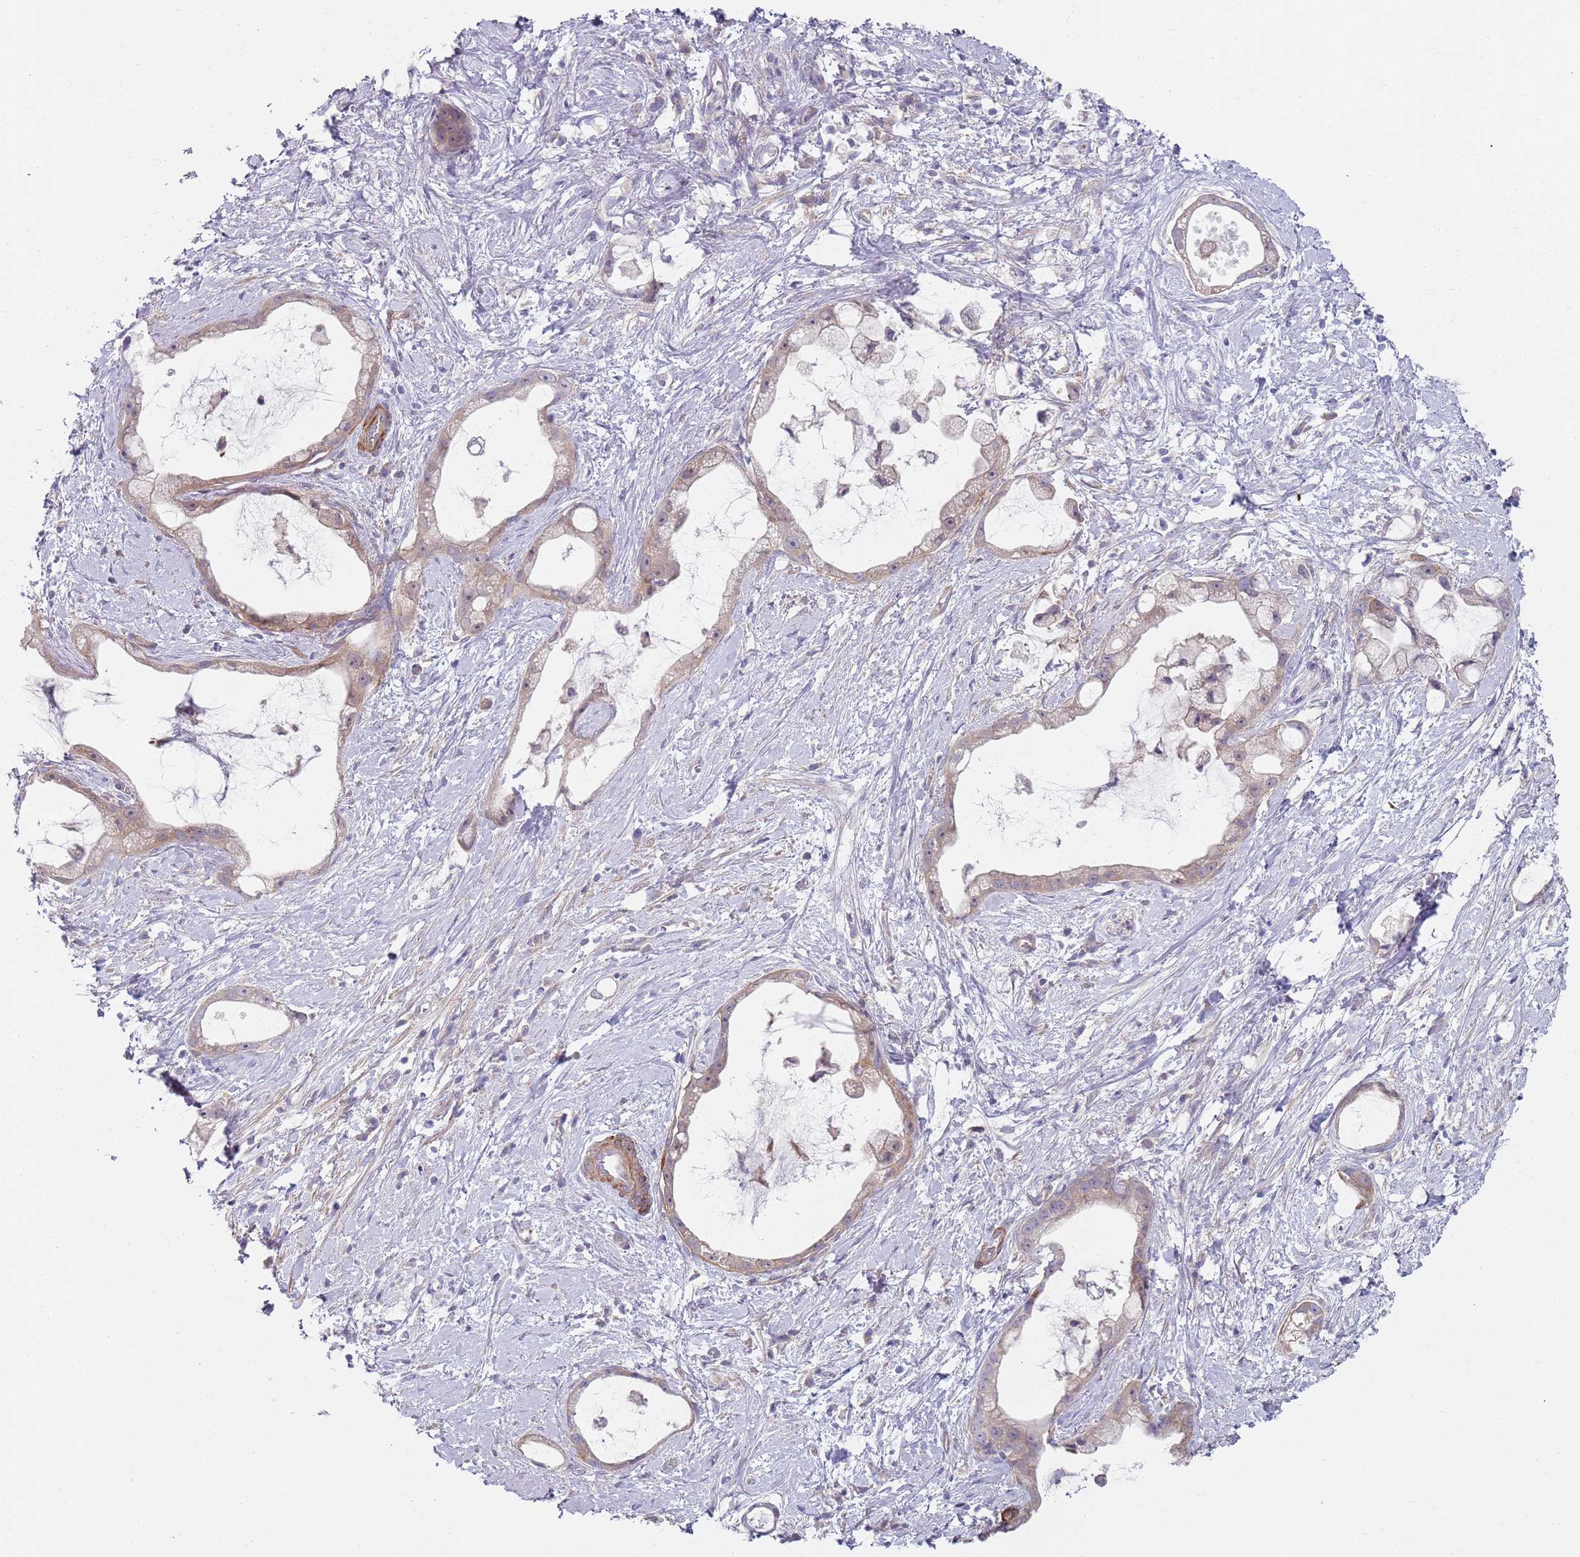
{"staining": {"intensity": "weak", "quantity": ">75%", "location": "cytoplasmic/membranous"}, "tissue": "stomach cancer", "cell_type": "Tumor cells", "image_type": "cancer", "snomed": [{"axis": "morphology", "description": "Adenocarcinoma, NOS"}, {"axis": "topography", "description": "Stomach"}], "caption": "Immunohistochemical staining of human stomach cancer reveals low levels of weak cytoplasmic/membranous protein staining in about >75% of tumor cells.", "gene": "SLC26A6", "patient": {"sex": "male", "age": 55}}